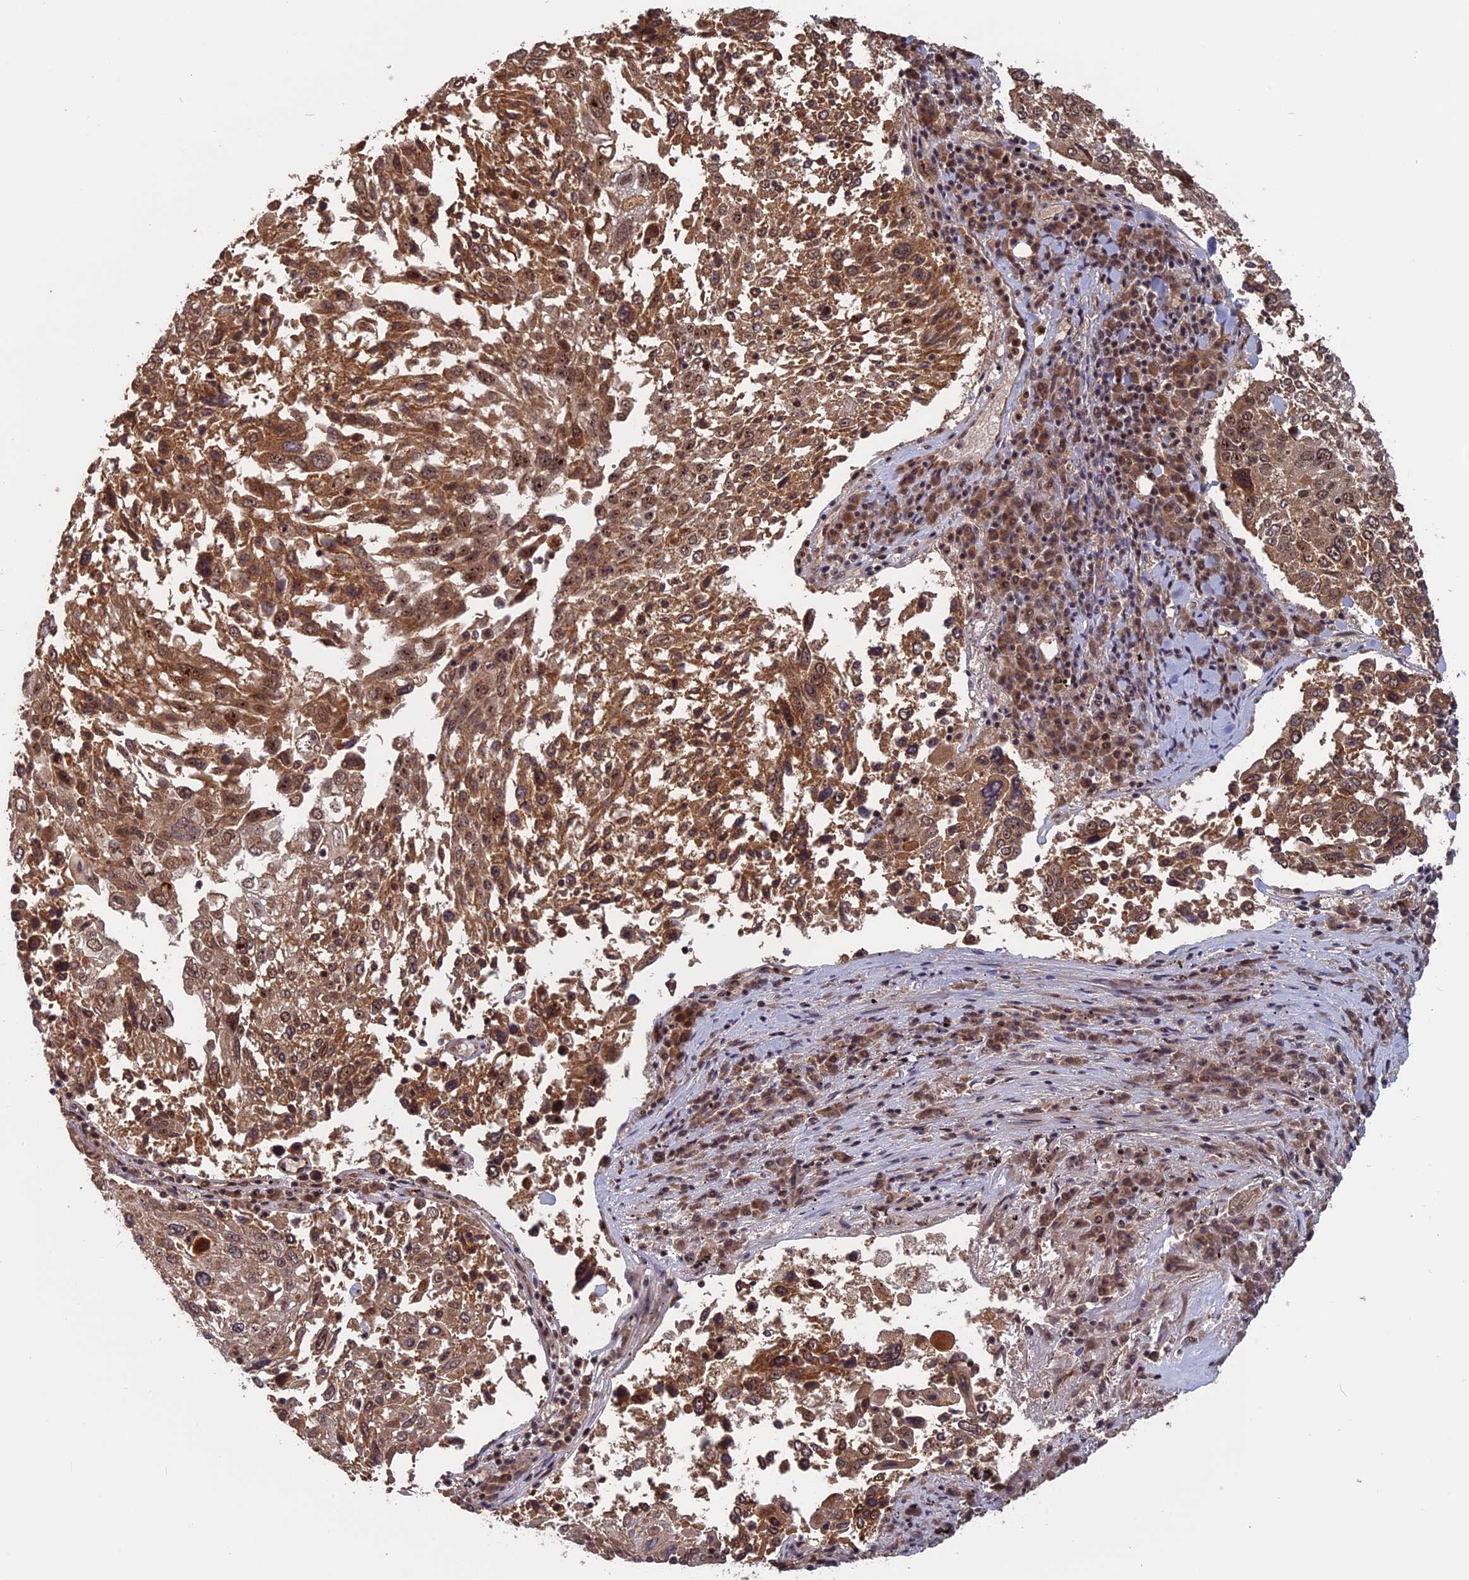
{"staining": {"intensity": "moderate", "quantity": ">75%", "location": "cytoplasmic/membranous,nuclear"}, "tissue": "lung cancer", "cell_type": "Tumor cells", "image_type": "cancer", "snomed": [{"axis": "morphology", "description": "Squamous cell carcinoma, NOS"}, {"axis": "topography", "description": "Lung"}], "caption": "Lung cancer (squamous cell carcinoma) stained for a protein shows moderate cytoplasmic/membranous and nuclear positivity in tumor cells.", "gene": "CACTIN", "patient": {"sex": "male", "age": 65}}